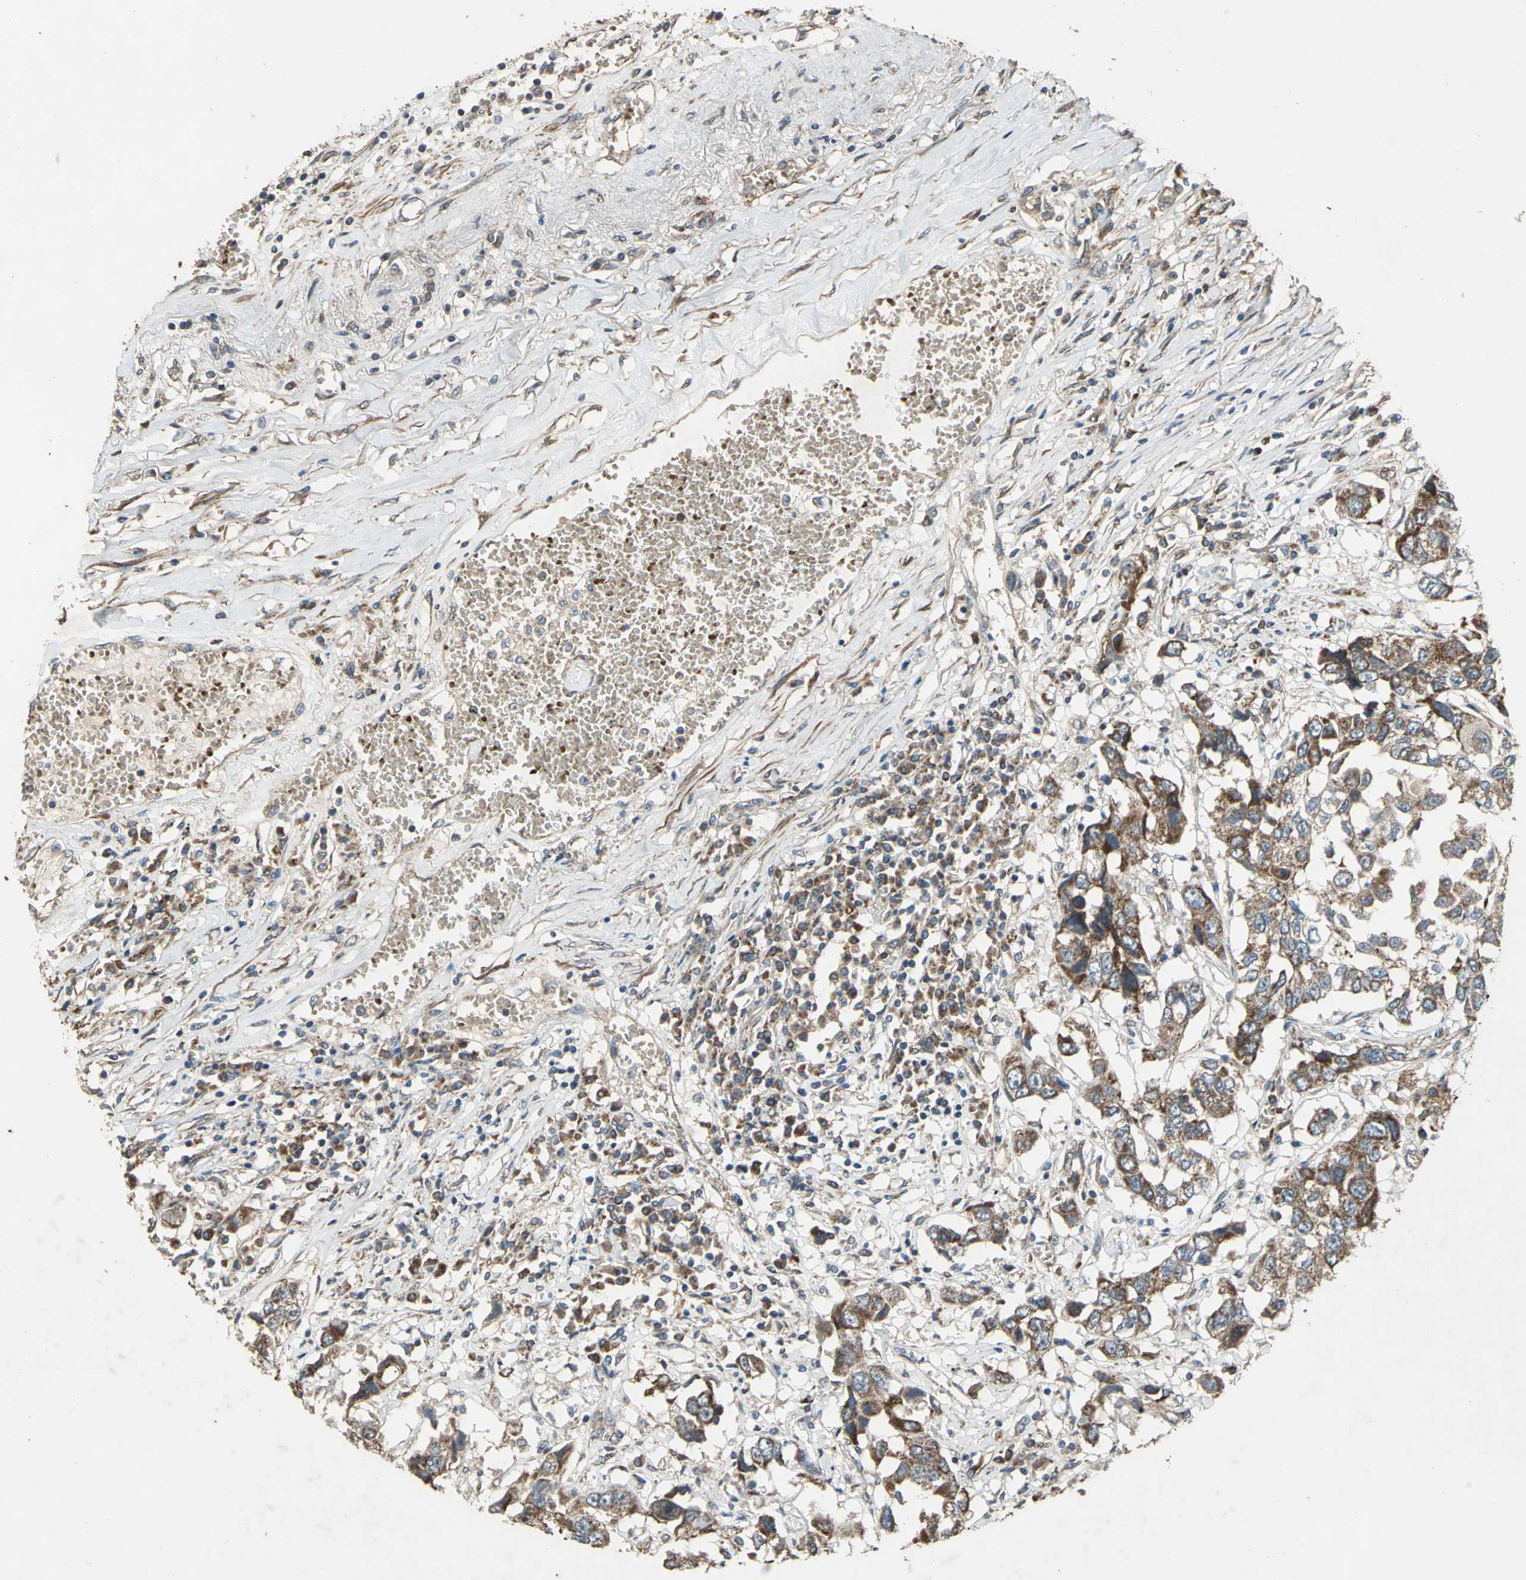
{"staining": {"intensity": "strong", "quantity": ">75%", "location": "cytoplasmic/membranous"}, "tissue": "lung cancer", "cell_type": "Tumor cells", "image_type": "cancer", "snomed": [{"axis": "morphology", "description": "Squamous cell carcinoma, NOS"}, {"axis": "topography", "description": "Lung"}], "caption": "DAB immunohistochemical staining of lung cancer displays strong cytoplasmic/membranous protein staining in about >75% of tumor cells.", "gene": "POLRMT", "patient": {"sex": "male", "age": 71}}